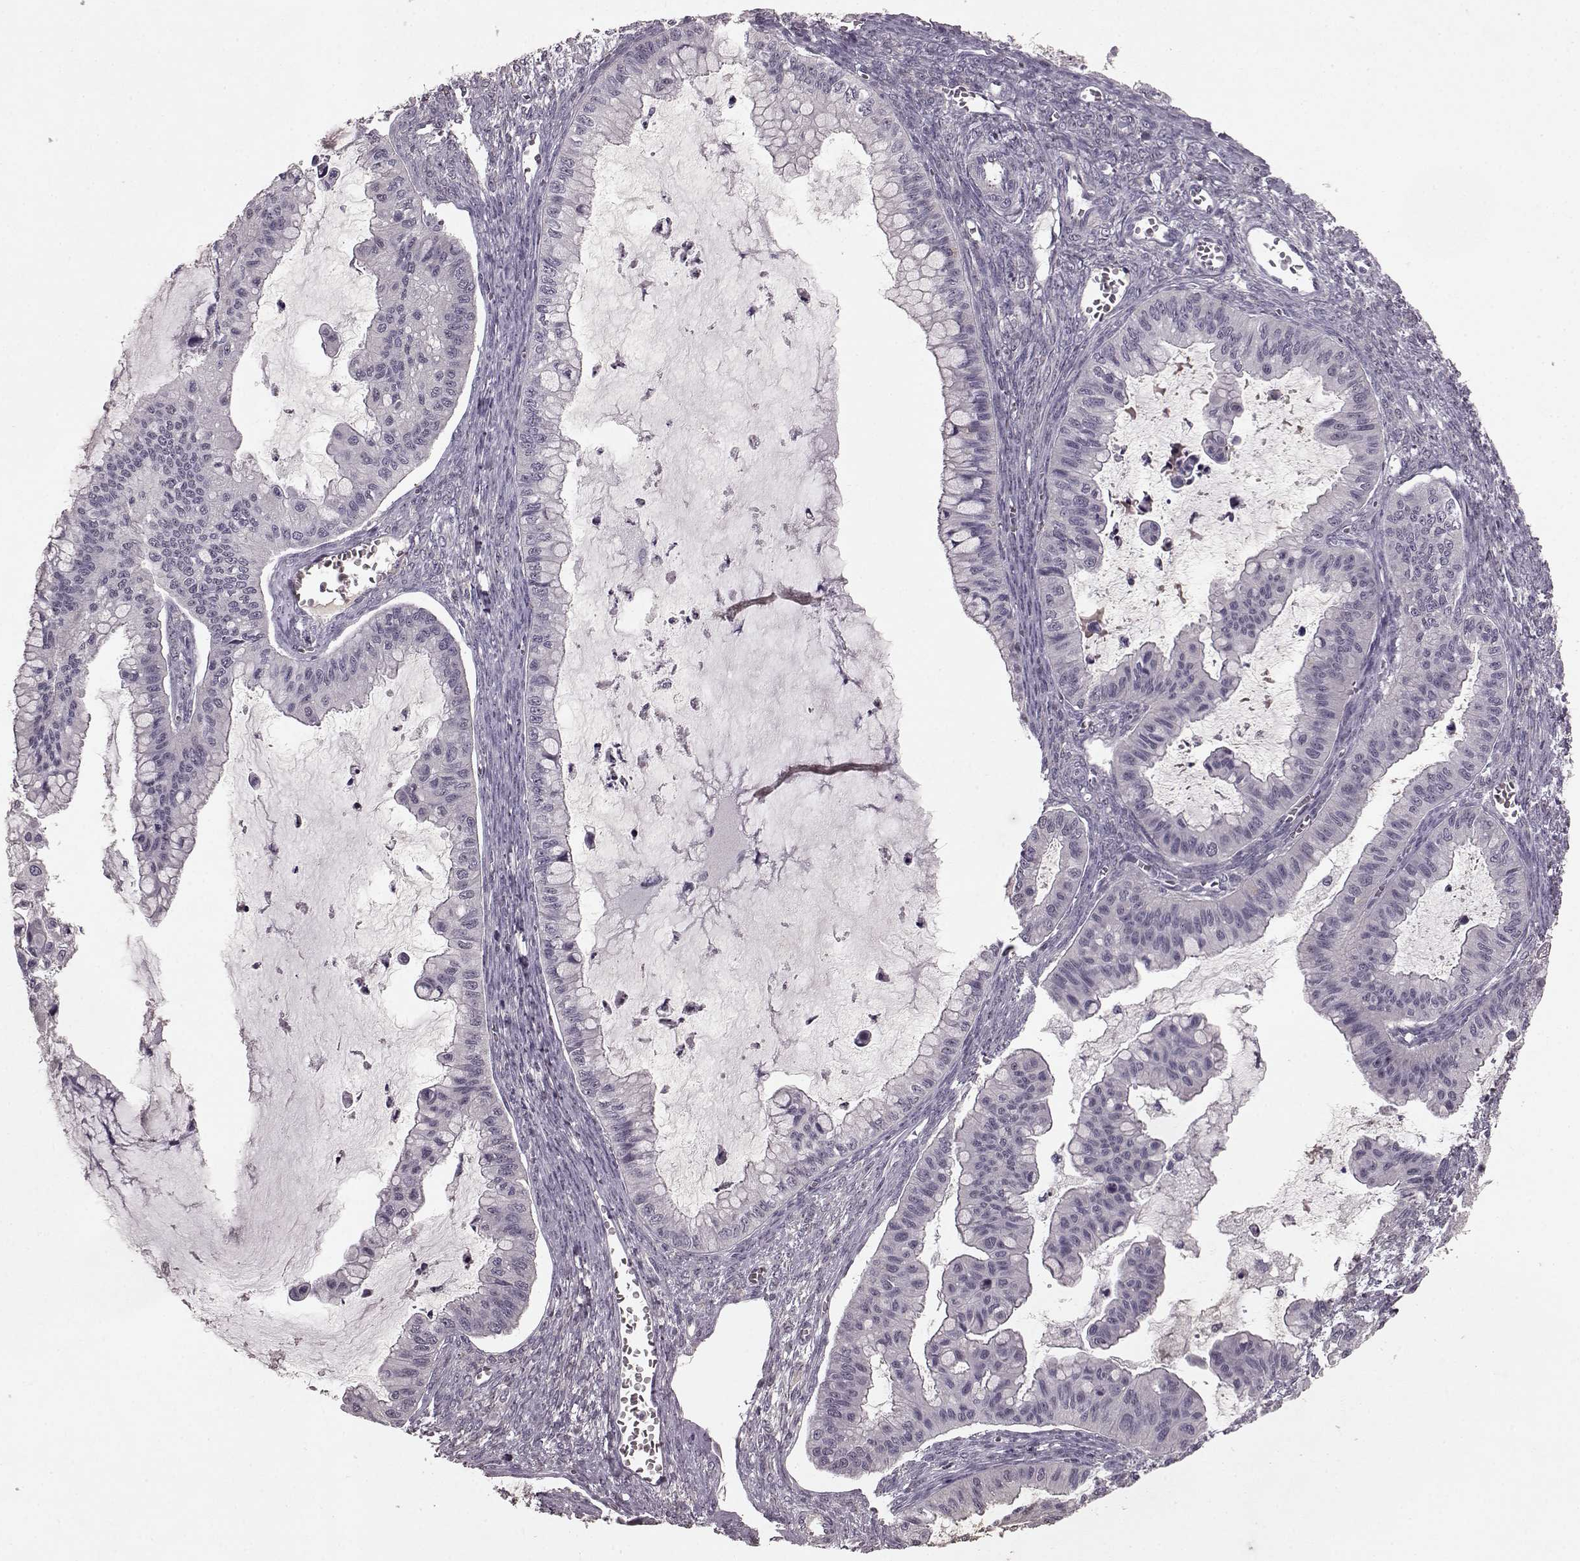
{"staining": {"intensity": "negative", "quantity": "none", "location": "none"}, "tissue": "ovarian cancer", "cell_type": "Tumor cells", "image_type": "cancer", "snomed": [{"axis": "morphology", "description": "Cystadenocarcinoma, mucinous, NOS"}, {"axis": "topography", "description": "Ovary"}], "caption": "Tumor cells show no significant expression in ovarian cancer.", "gene": "FRRS1L", "patient": {"sex": "female", "age": 72}}